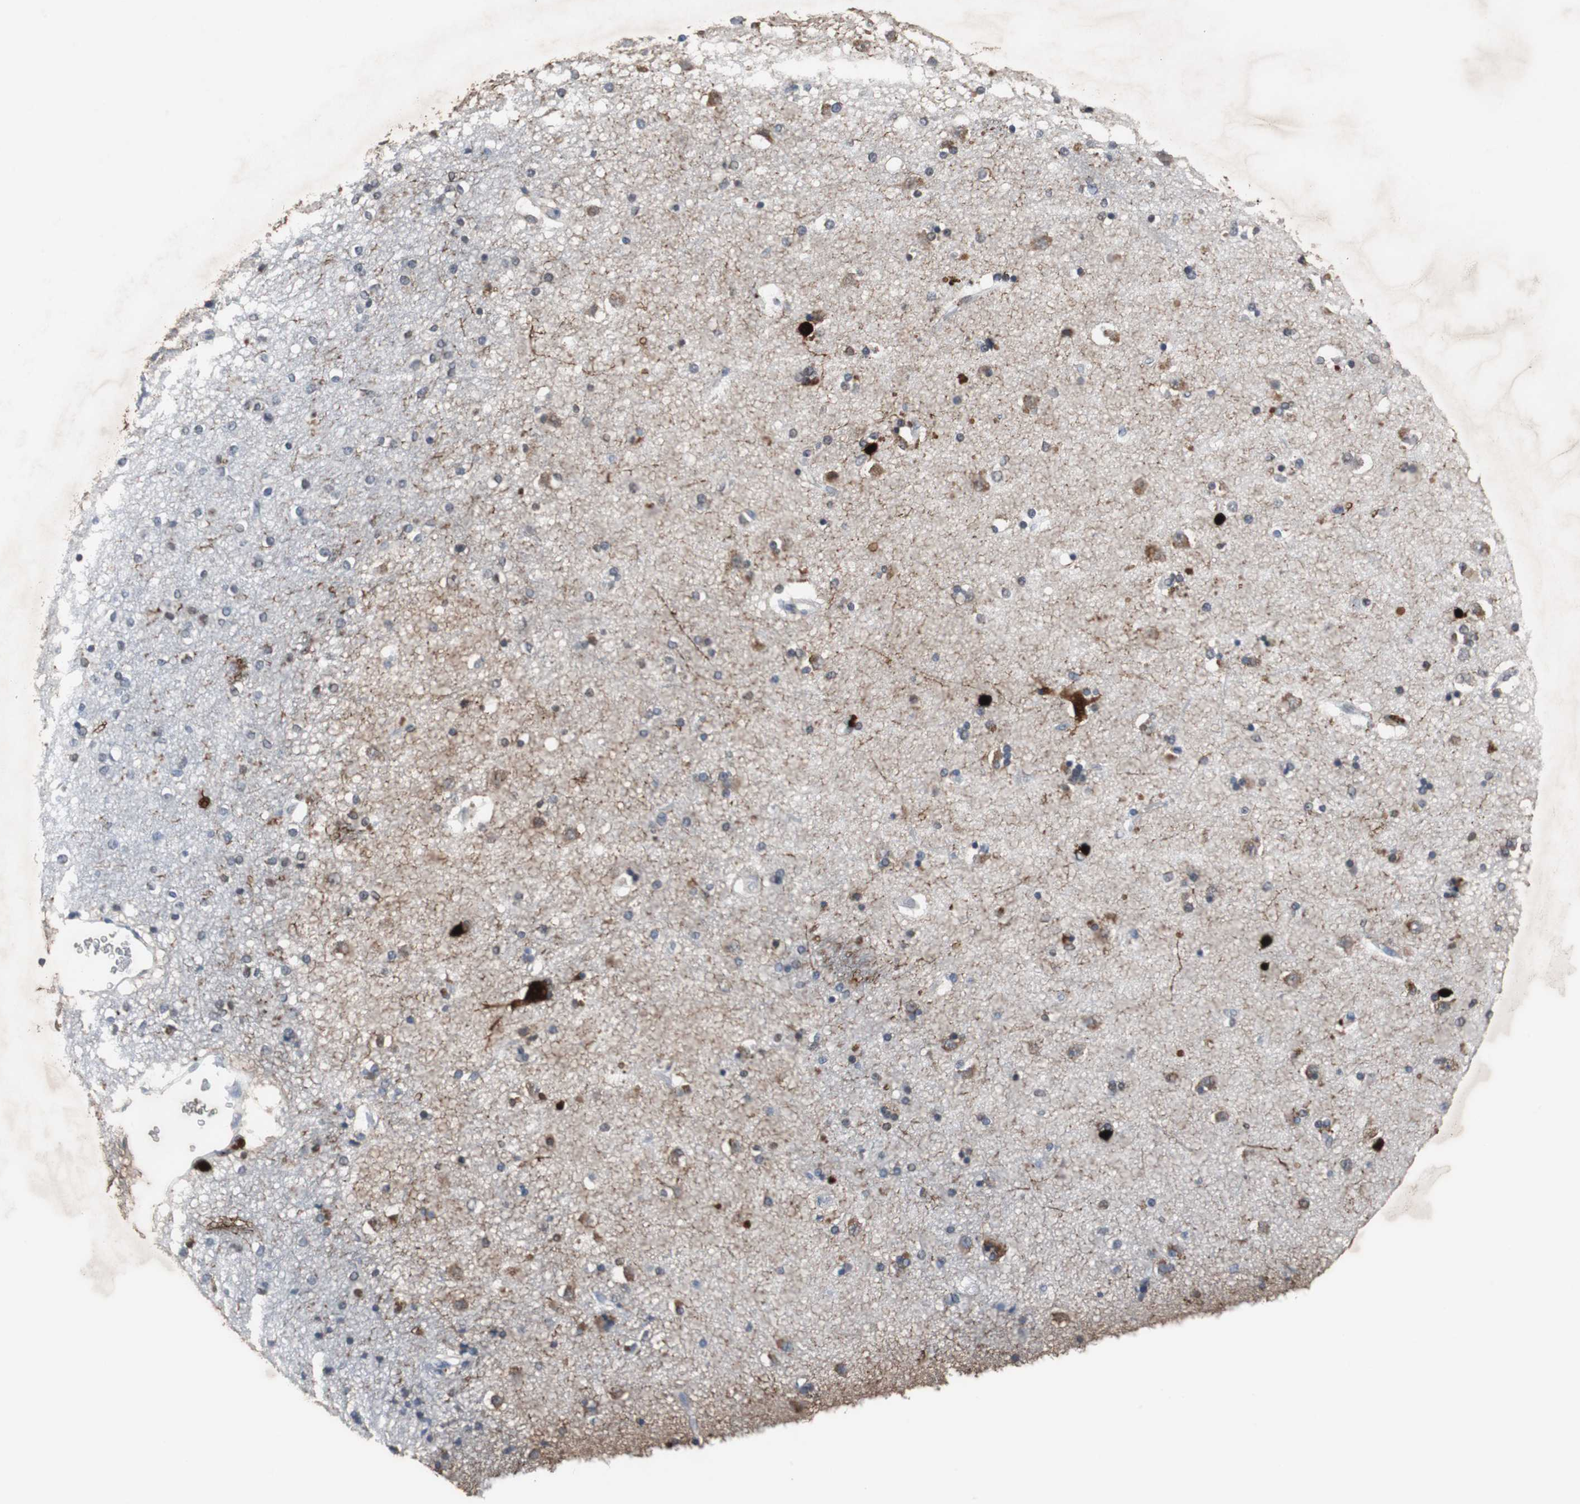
{"staining": {"intensity": "moderate", "quantity": "25%-75%", "location": "cytoplasmic/membranous,nuclear"}, "tissue": "caudate", "cell_type": "Glial cells", "image_type": "normal", "snomed": [{"axis": "morphology", "description": "Normal tissue, NOS"}, {"axis": "topography", "description": "Lateral ventricle wall"}], "caption": "The image reveals immunohistochemical staining of unremarkable caudate. There is moderate cytoplasmic/membranous,nuclear staining is present in approximately 25%-75% of glial cells.", "gene": "CALB2", "patient": {"sex": "female", "age": 54}}